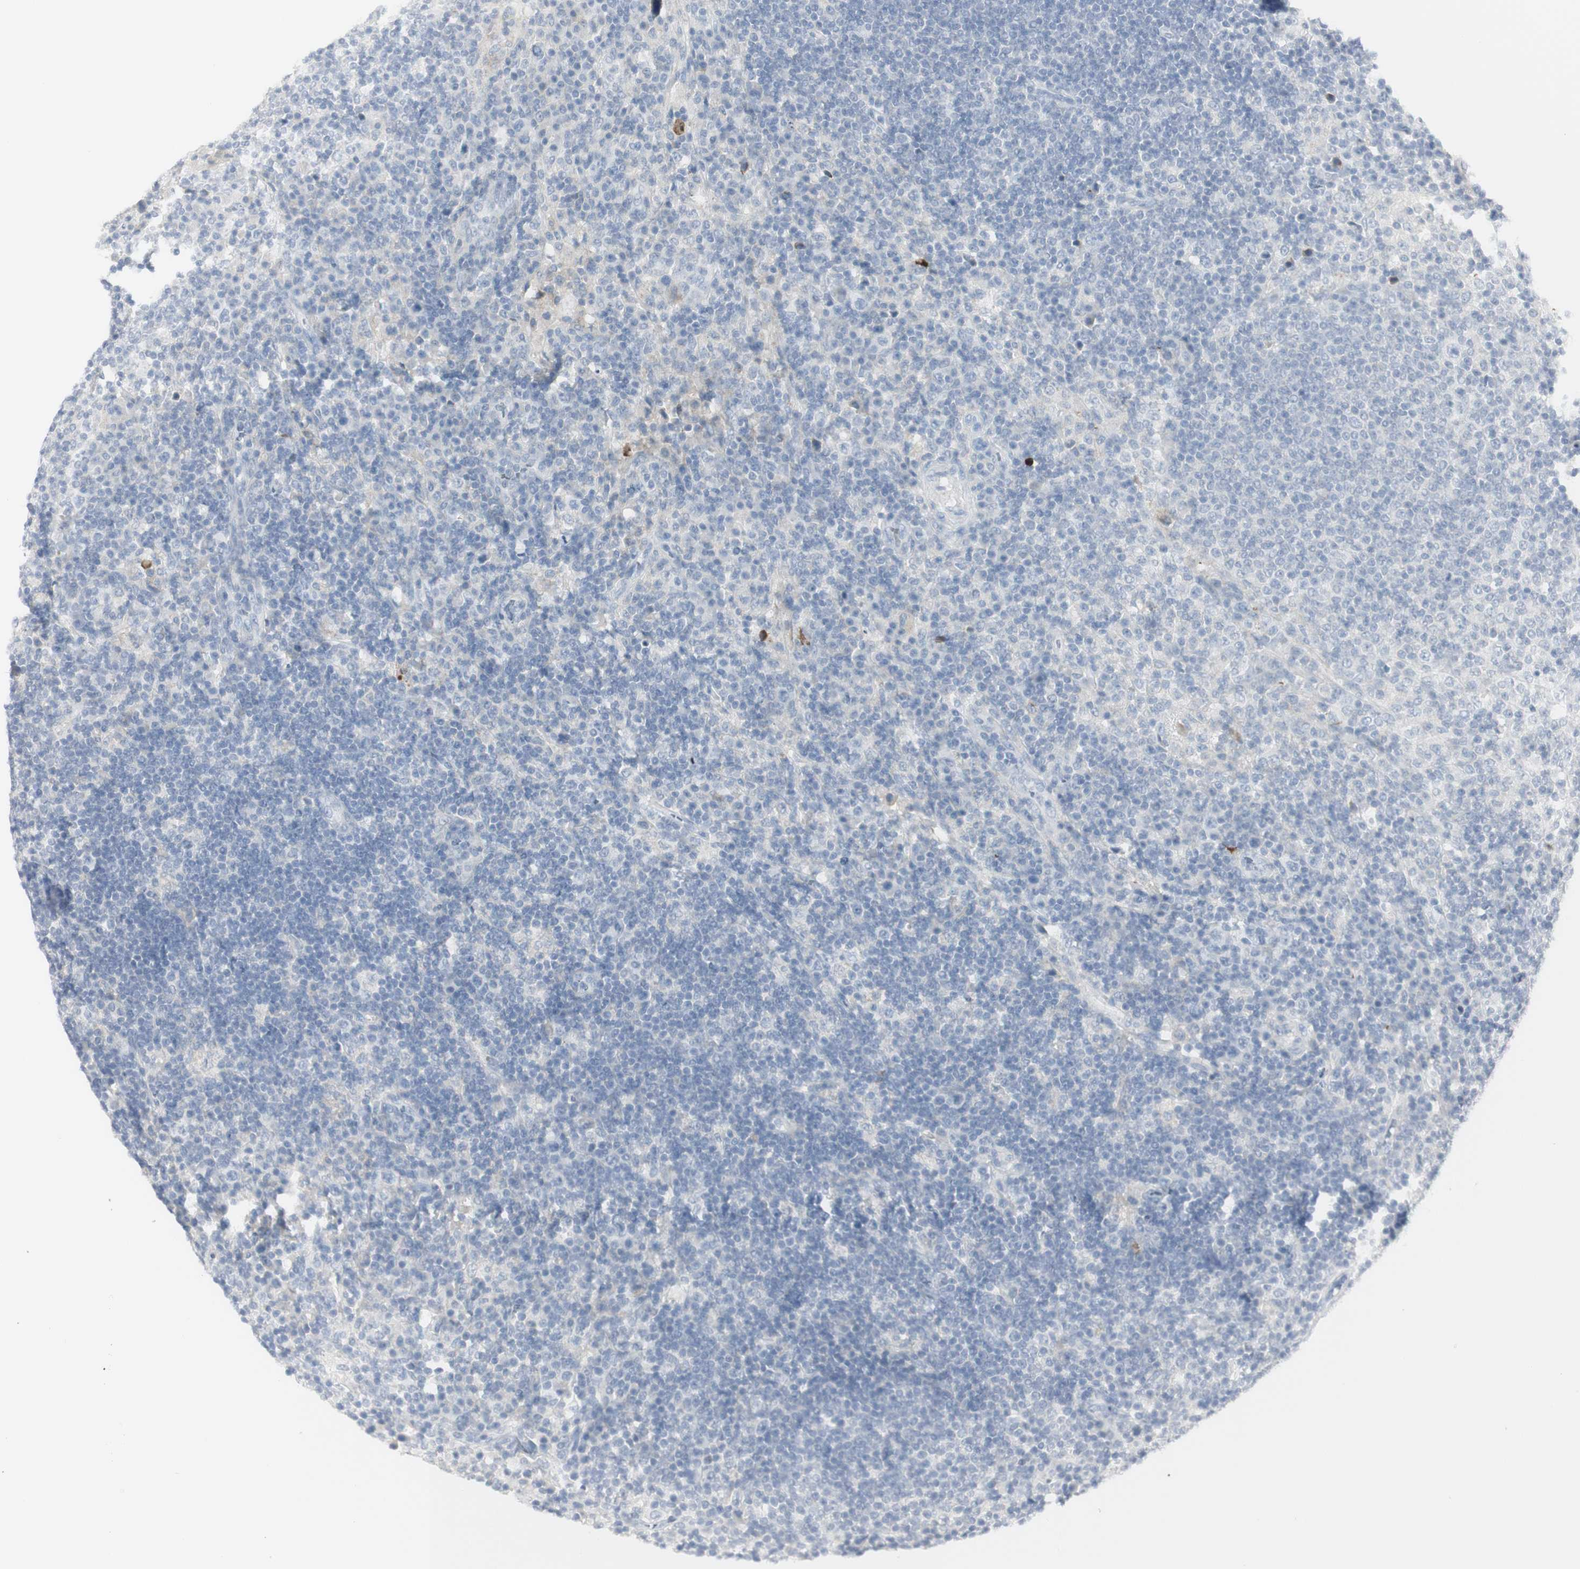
{"staining": {"intensity": "negative", "quantity": "none", "location": "none"}, "tissue": "lymph node", "cell_type": "Germinal center cells", "image_type": "normal", "snomed": [{"axis": "morphology", "description": "Normal tissue, NOS"}, {"axis": "topography", "description": "Lymph node"}], "caption": "The histopathology image demonstrates no significant staining in germinal center cells of lymph node. (Stains: DAB immunohistochemistry (IHC) with hematoxylin counter stain, Microscopy: brightfield microscopy at high magnification).", "gene": "MDK", "patient": {"sex": "female", "age": 53}}